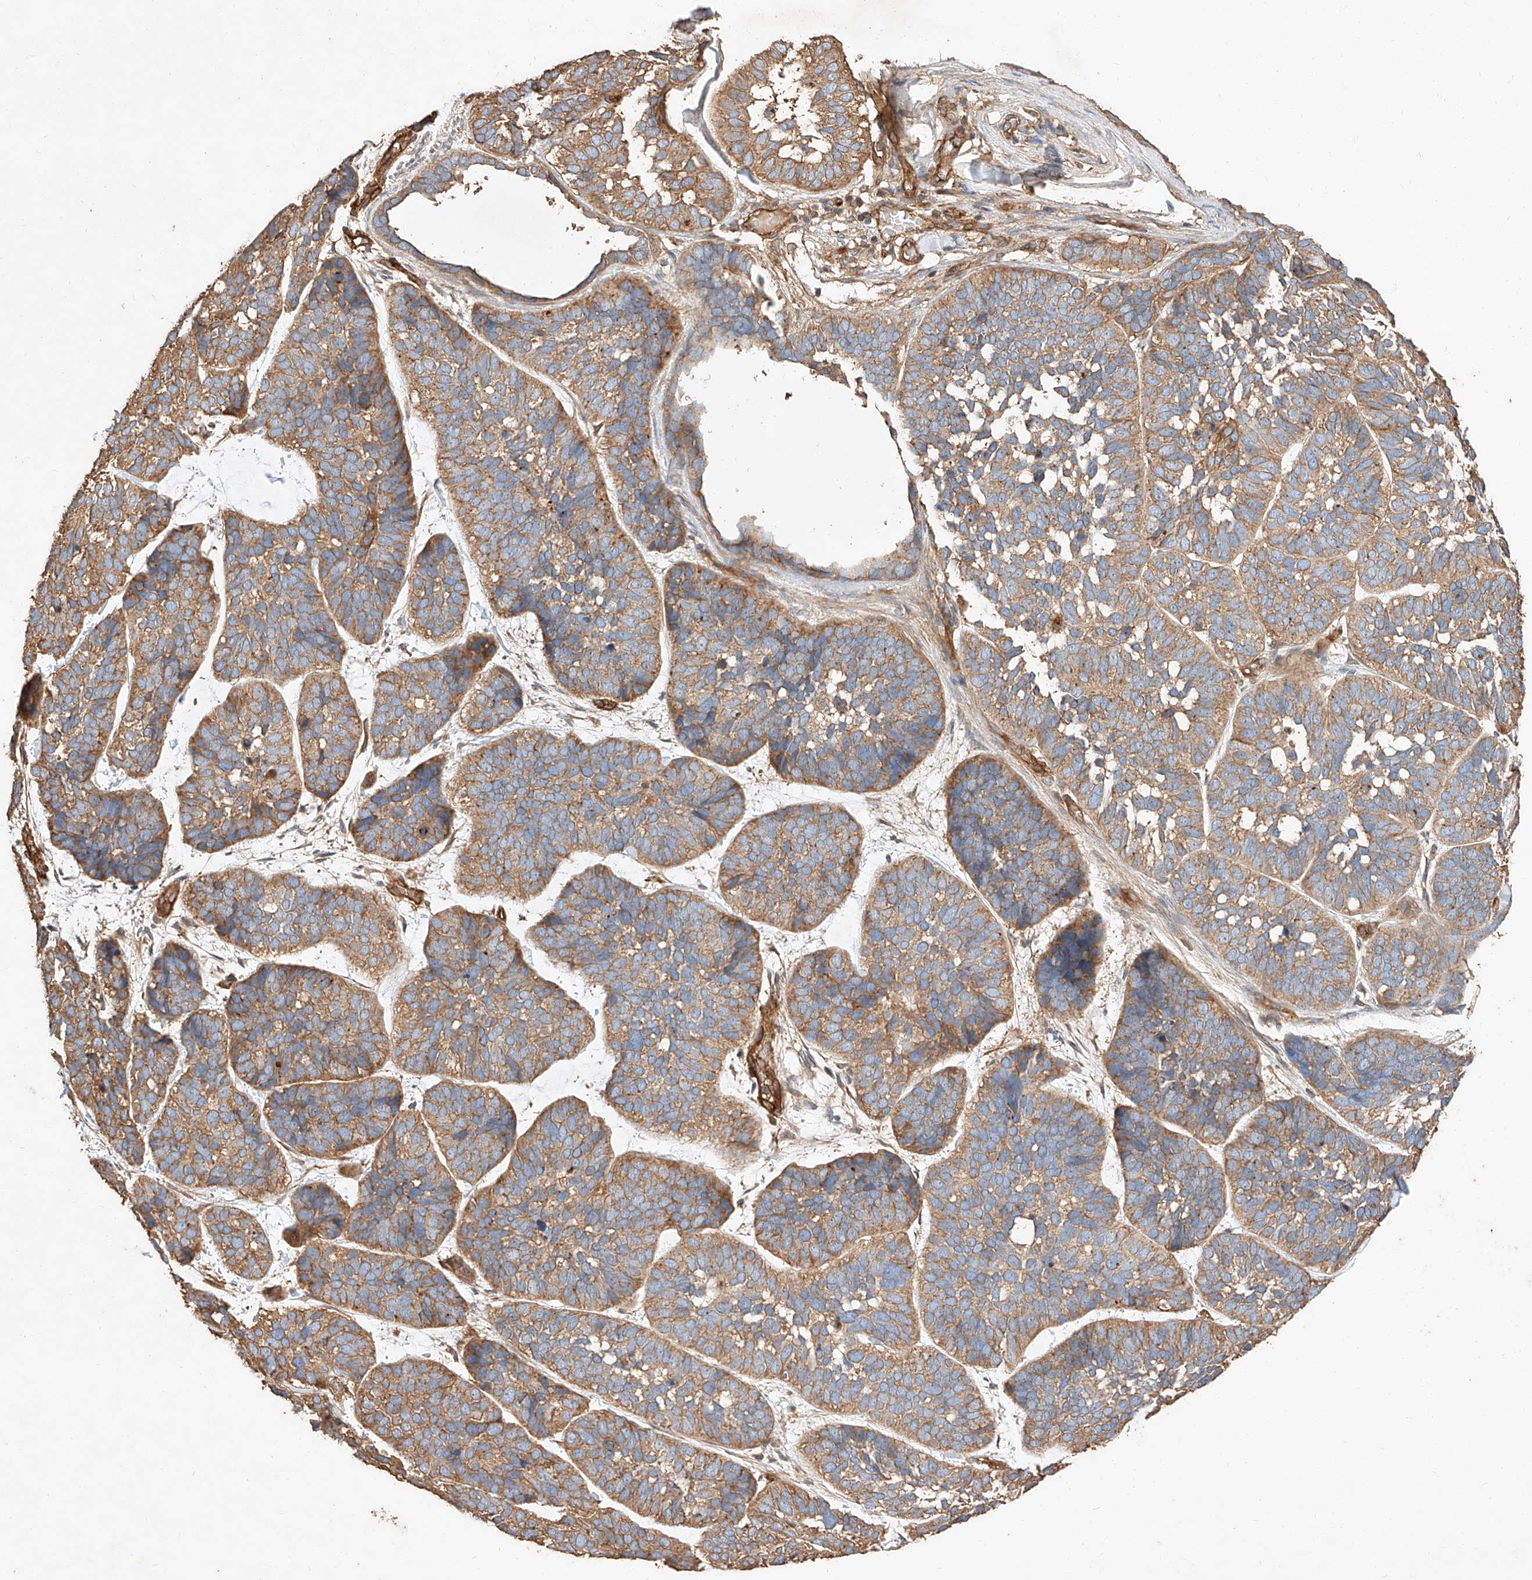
{"staining": {"intensity": "moderate", "quantity": ">75%", "location": "cytoplasmic/membranous"}, "tissue": "skin cancer", "cell_type": "Tumor cells", "image_type": "cancer", "snomed": [{"axis": "morphology", "description": "Basal cell carcinoma"}, {"axis": "topography", "description": "Skin"}], "caption": "An immunohistochemistry (IHC) histopathology image of tumor tissue is shown. Protein staining in brown labels moderate cytoplasmic/membranous positivity in basal cell carcinoma (skin) within tumor cells. (DAB (3,3'-diaminobenzidine) = brown stain, brightfield microscopy at high magnification).", "gene": "GHDC", "patient": {"sex": "male", "age": 62}}